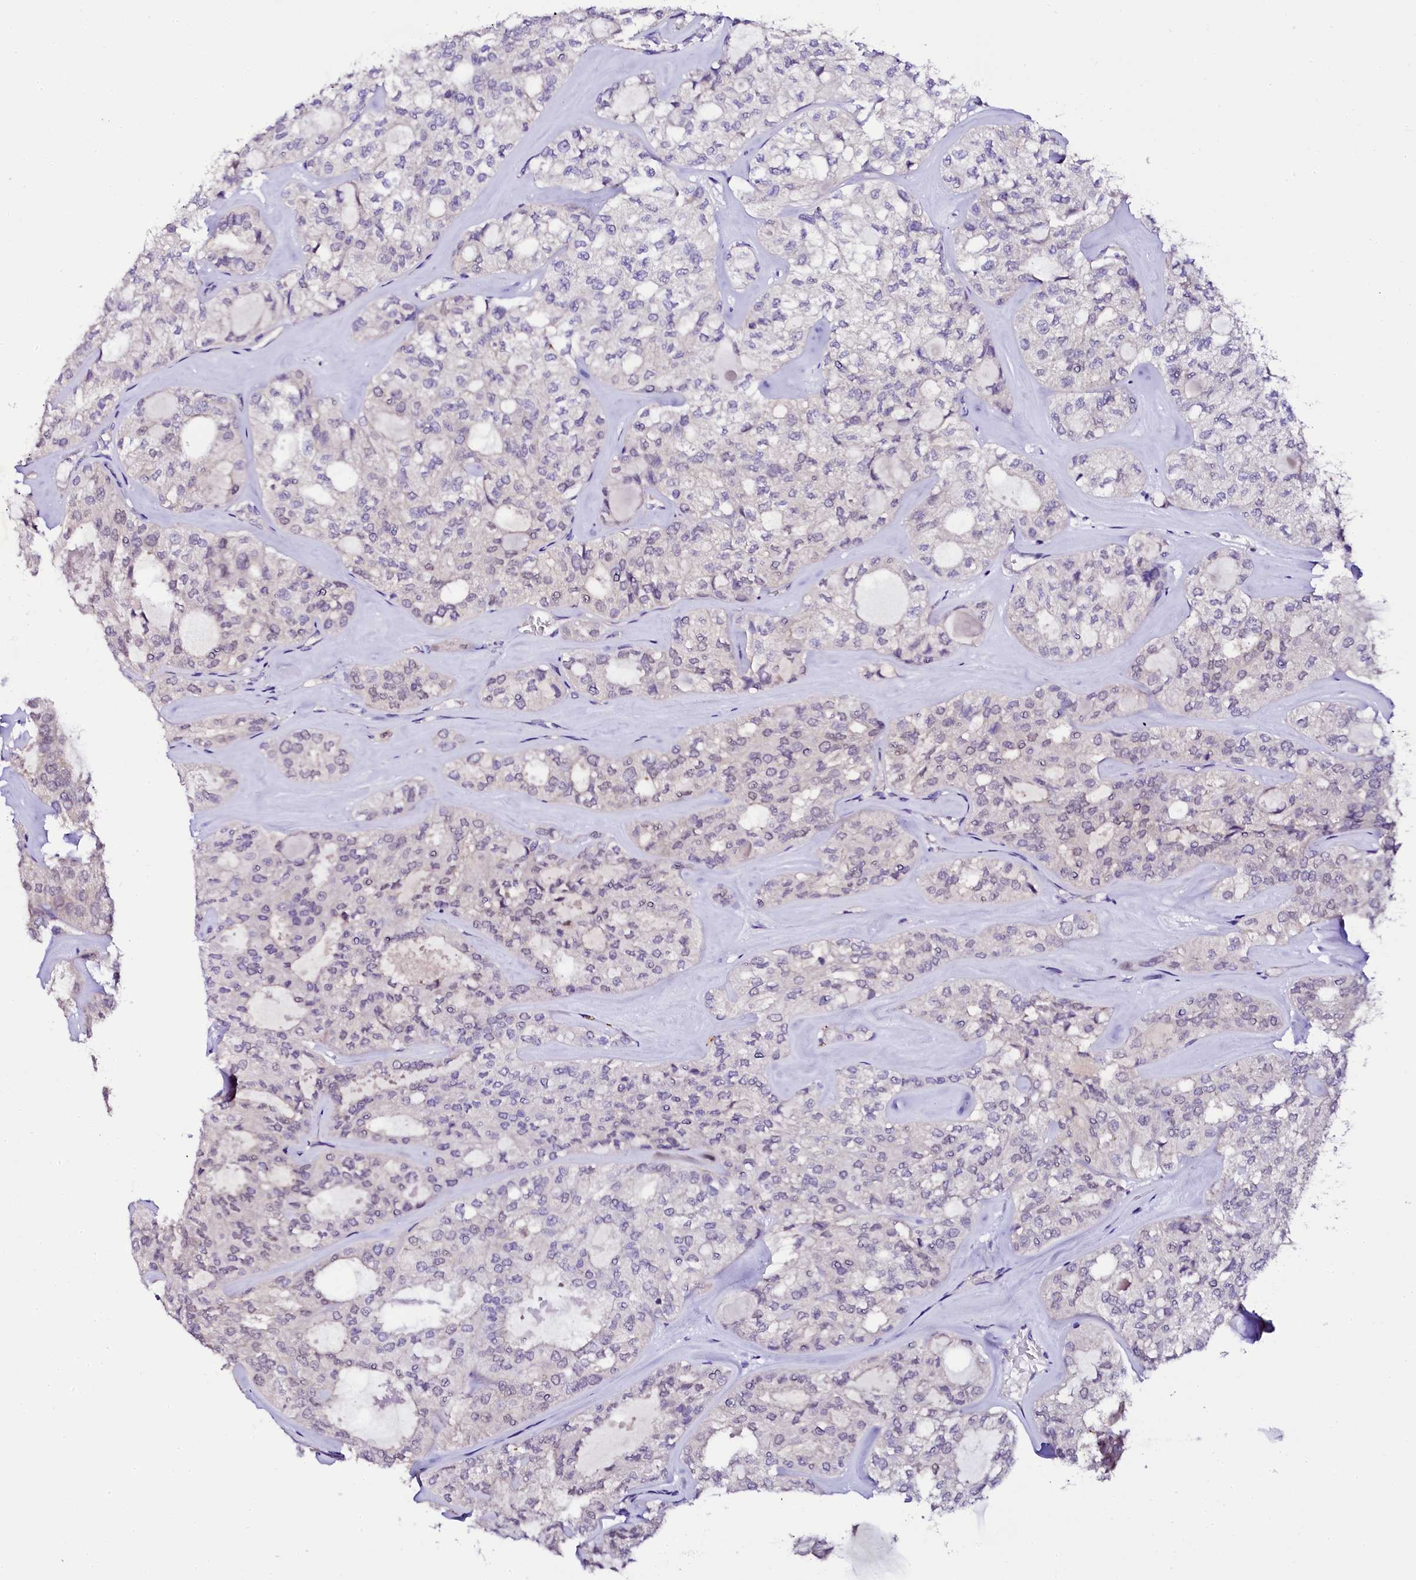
{"staining": {"intensity": "negative", "quantity": "none", "location": "none"}, "tissue": "thyroid cancer", "cell_type": "Tumor cells", "image_type": "cancer", "snomed": [{"axis": "morphology", "description": "Follicular adenoma carcinoma, NOS"}, {"axis": "topography", "description": "Thyroid gland"}], "caption": "Photomicrograph shows no protein positivity in tumor cells of follicular adenoma carcinoma (thyroid) tissue.", "gene": "NAA16", "patient": {"sex": "male", "age": 75}}